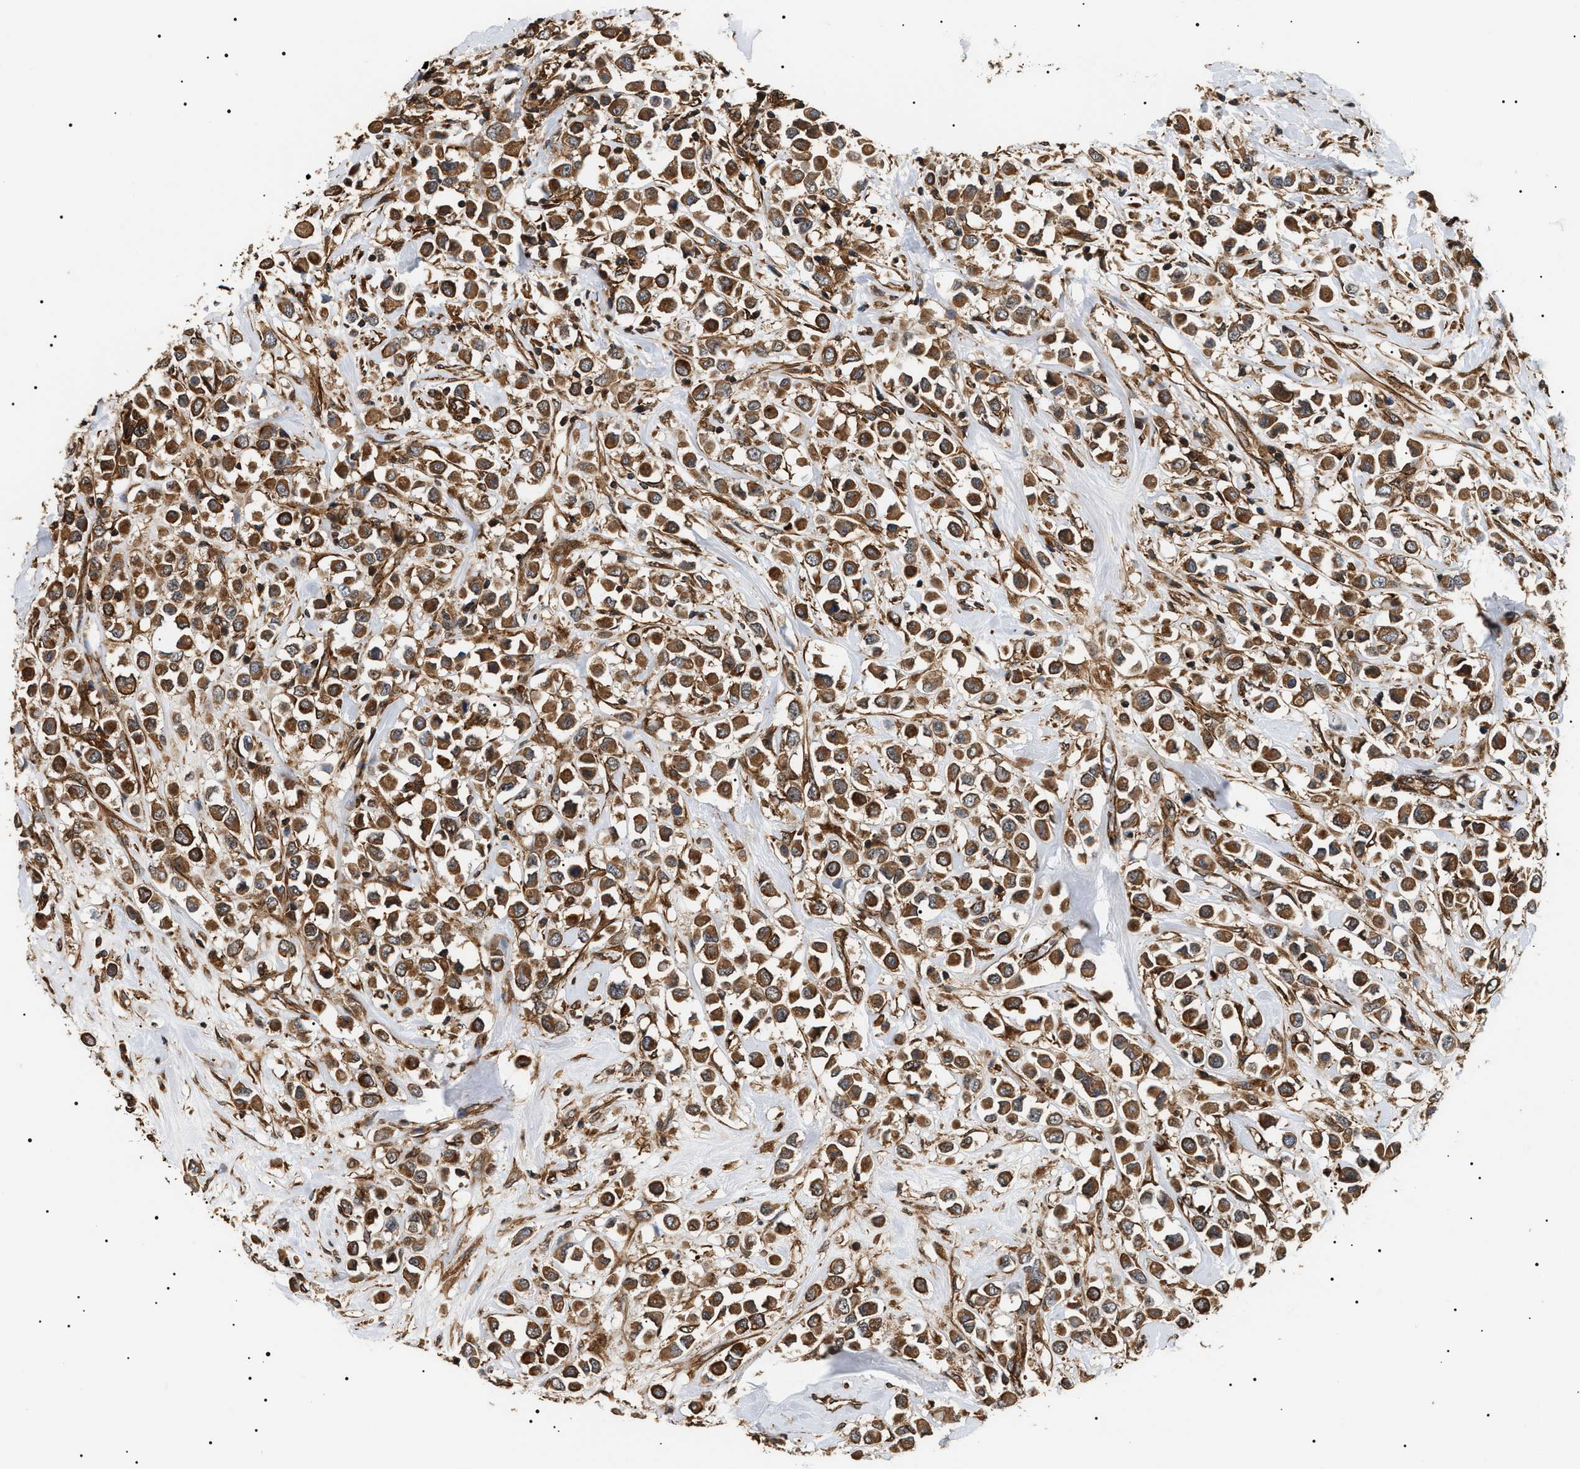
{"staining": {"intensity": "strong", "quantity": ">75%", "location": "cytoplasmic/membranous"}, "tissue": "breast cancer", "cell_type": "Tumor cells", "image_type": "cancer", "snomed": [{"axis": "morphology", "description": "Duct carcinoma"}, {"axis": "topography", "description": "Breast"}], "caption": "DAB immunohistochemical staining of breast cancer (intraductal carcinoma) reveals strong cytoplasmic/membranous protein staining in about >75% of tumor cells.", "gene": "SH3GLB2", "patient": {"sex": "female", "age": 61}}